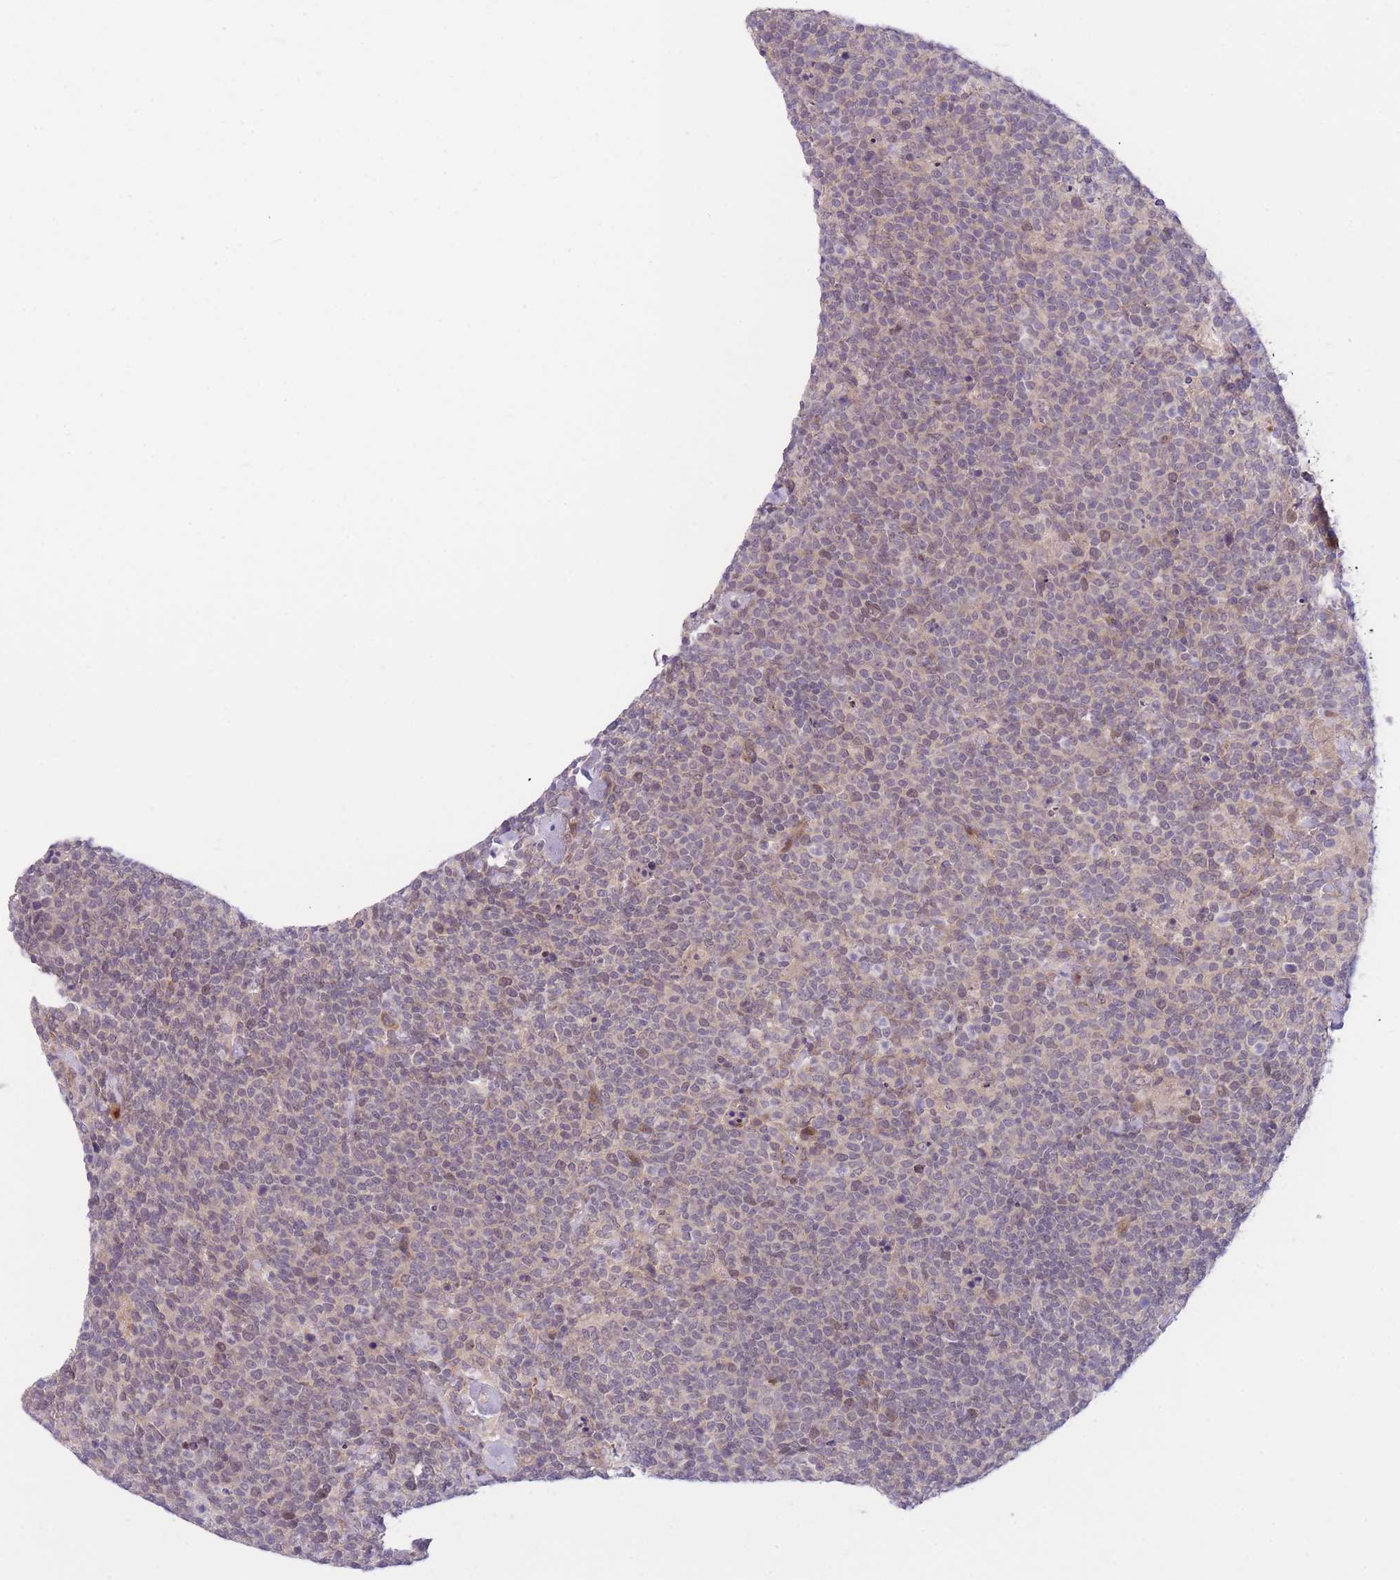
{"staining": {"intensity": "weak", "quantity": "<25%", "location": "nuclear"}, "tissue": "lymphoma", "cell_type": "Tumor cells", "image_type": "cancer", "snomed": [{"axis": "morphology", "description": "Malignant lymphoma, non-Hodgkin's type, High grade"}, {"axis": "topography", "description": "Lymph node"}], "caption": "Protein analysis of lymphoma exhibits no significant positivity in tumor cells. (DAB immunohistochemistry, high magnification).", "gene": "CDC25B", "patient": {"sex": "male", "age": 61}}